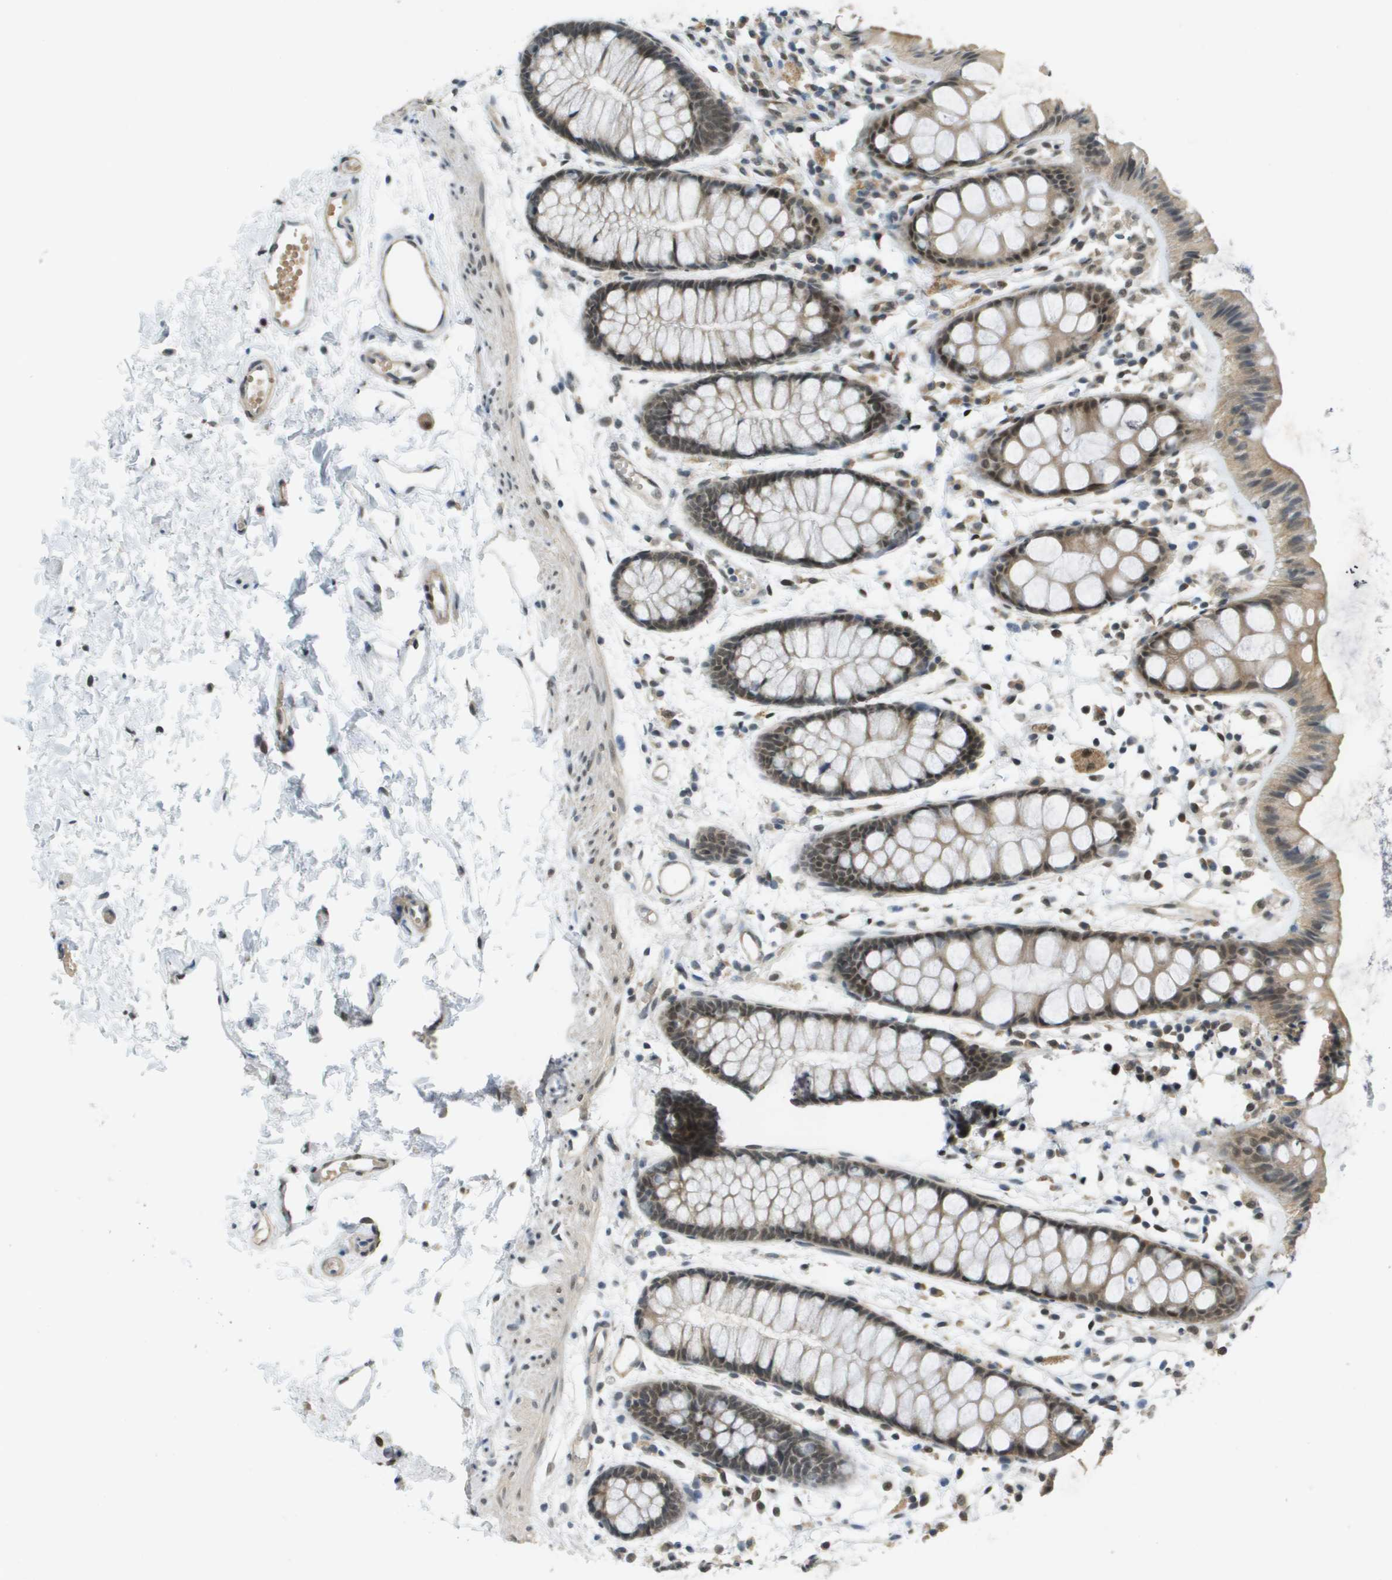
{"staining": {"intensity": "moderate", "quantity": ">75%", "location": "cytoplasmic/membranous,nuclear"}, "tissue": "rectum", "cell_type": "Glandular cells", "image_type": "normal", "snomed": [{"axis": "morphology", "description": "Normal tissue, NOS"}, {"axis": "topography", "description": "Rectum"}], "caption": "A brown stain shows moderate cytoplasmic/membranous,nuclear expression of a protein in glandular cells of benign human rectum. (DAB IHC with brightfield microscopy, high magnification).", "gene": "ARID1B", "patient": {"sex": "female", "age": 66}}